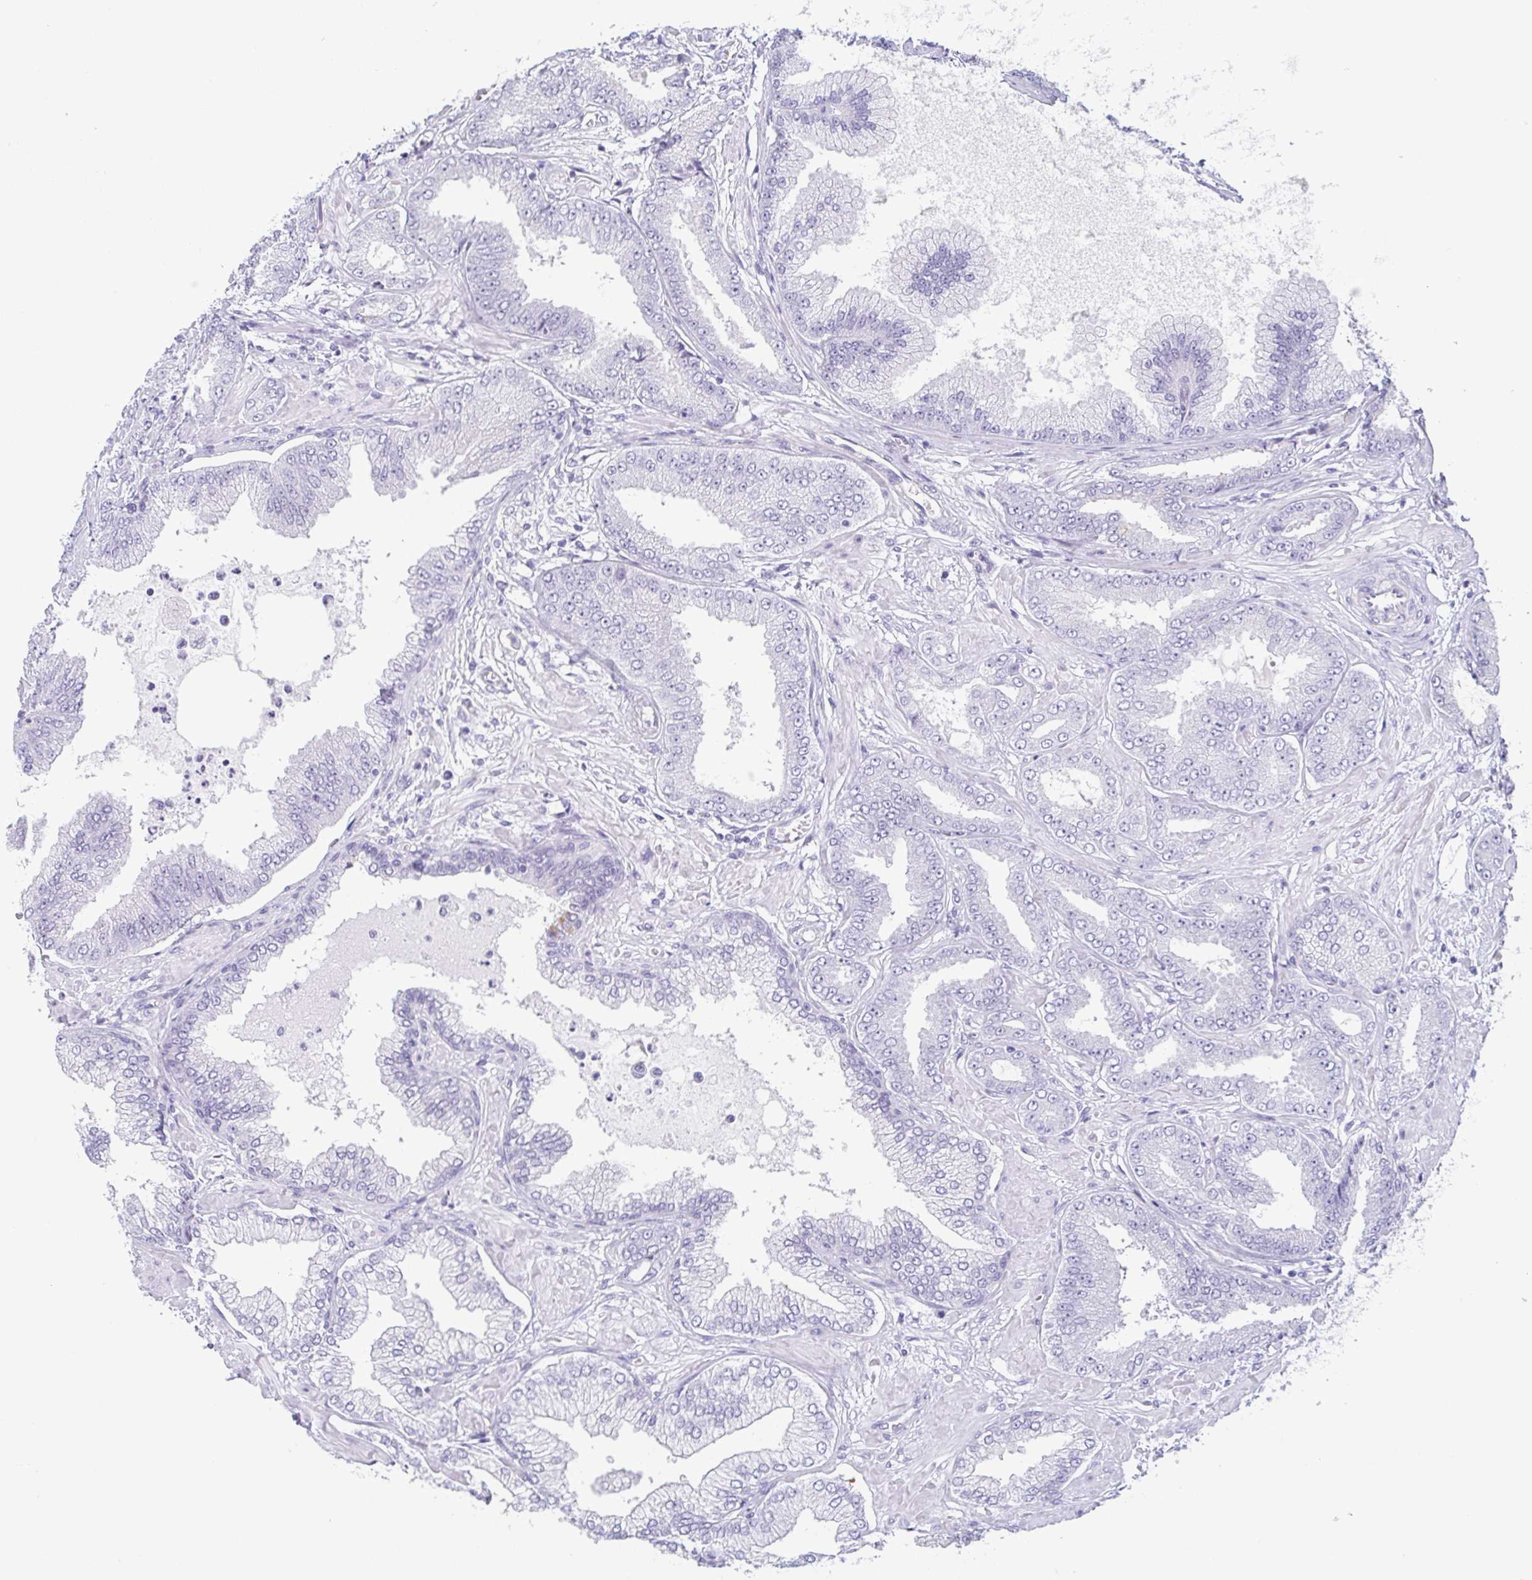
{"staining": {"intensity": "negative", "quantity": "none", "location": "none"}, "tissue": "prostate cancer", "cell_type": "Tumor cells", "image_type": "cancer", "snomed": [{"axis": "morphology", "description": "Adenocarcinoma, Low grade"}, {"axis": "topography", "description": "Prostate"}], "caption": "IHC image of adenocarcinoma (low-grade) (prostate) stained for a protein (brown), which reveals no positivity in tumor cells.", "gene": "PRR4", "patient": {"sex": "male", "age": 55}}